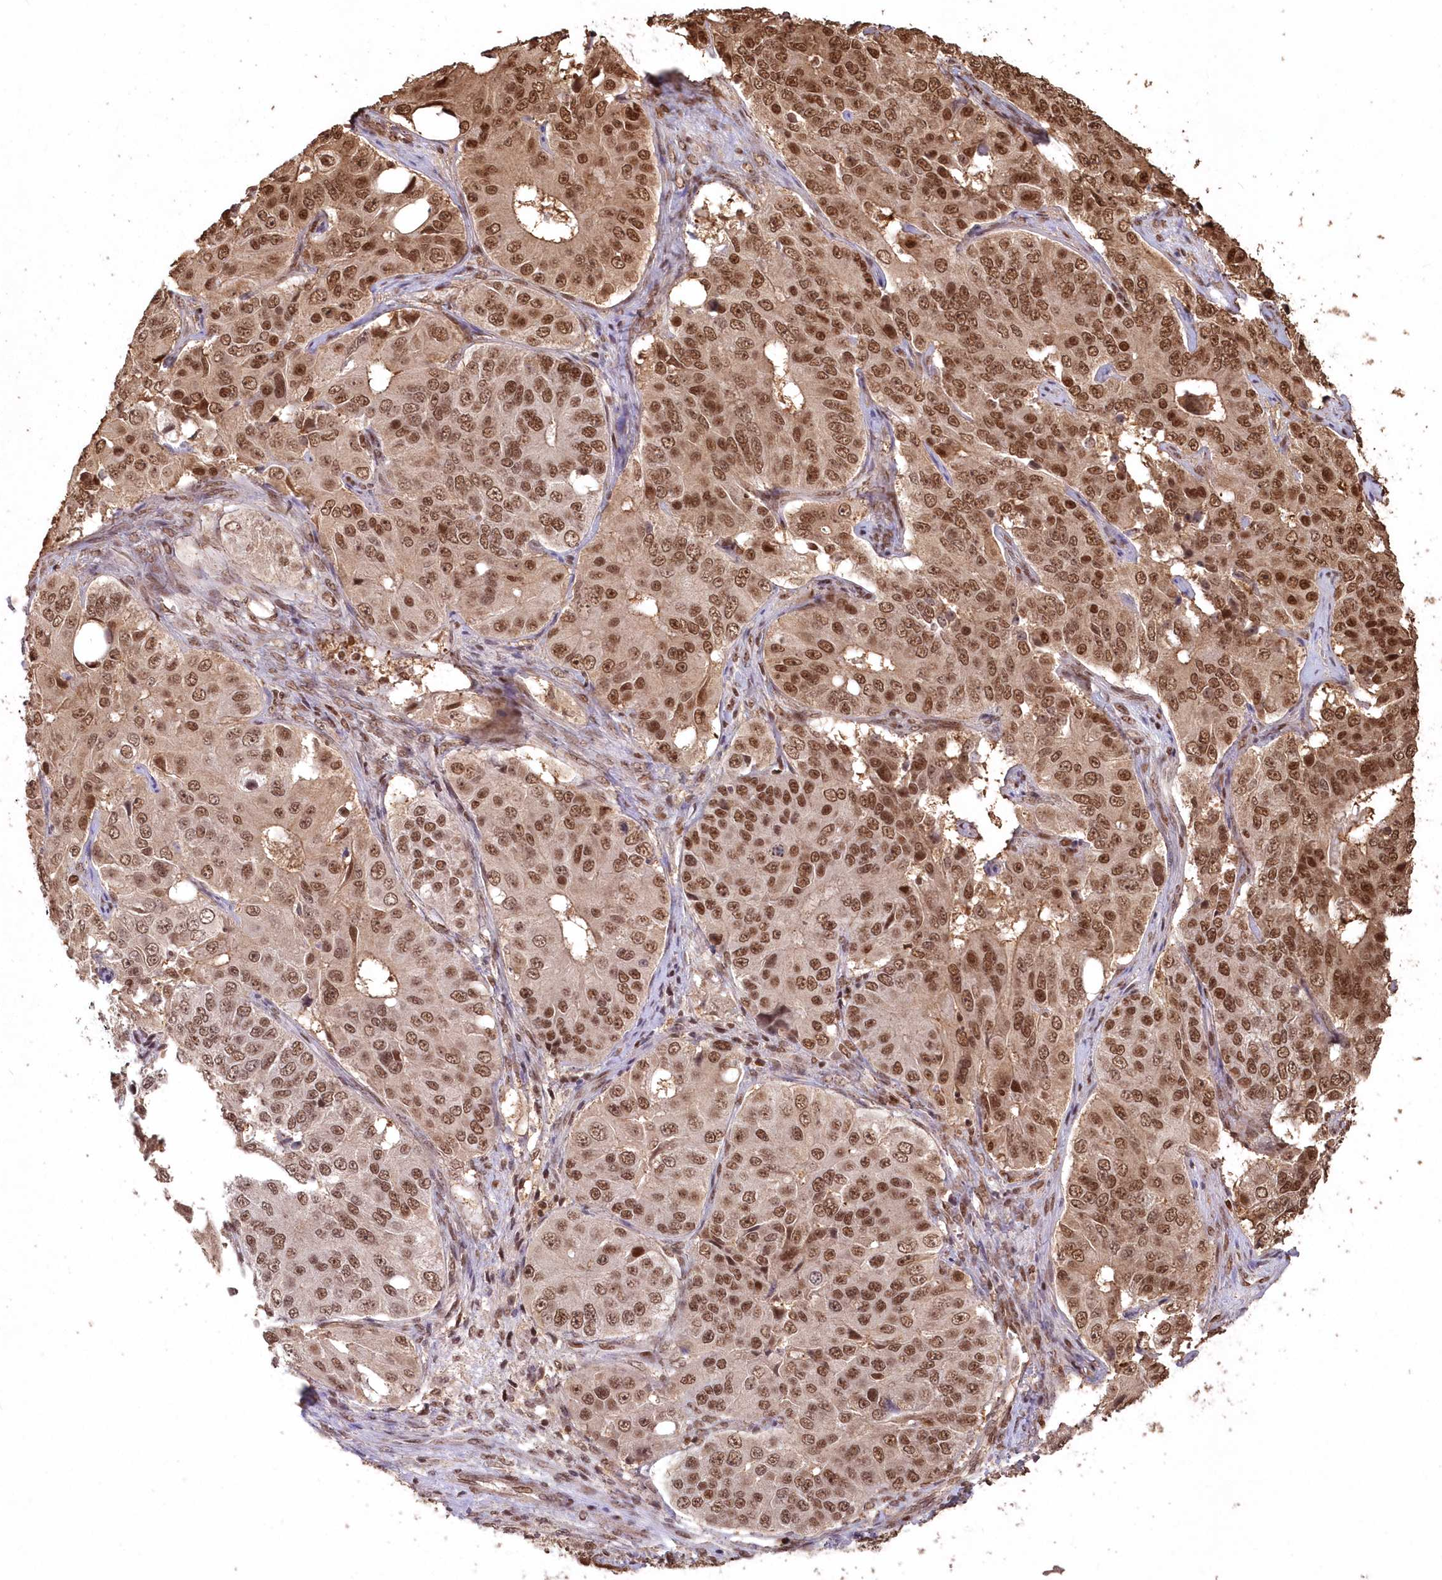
{"staining": {"intensity": "moderate", "quantity": ">75%", "location": "nuclear"}, "tissue": "ovarian cancer", "cell_type": "Tumor cells", "image_type": "cancer", "snomed": [{"axis": "morphology", "description": "Carcinoma, endometroid"}, {"axis": "topography", "description": "Ovary"}], "caption": "This is a micrograph of immunohistochemistry staining of ovarian endometroid carcinoma, which shows moderate positivity in the nuclear of tumor cells.", "gene": "PDS5A", "patient": {"sex": "female", "age": 51}}